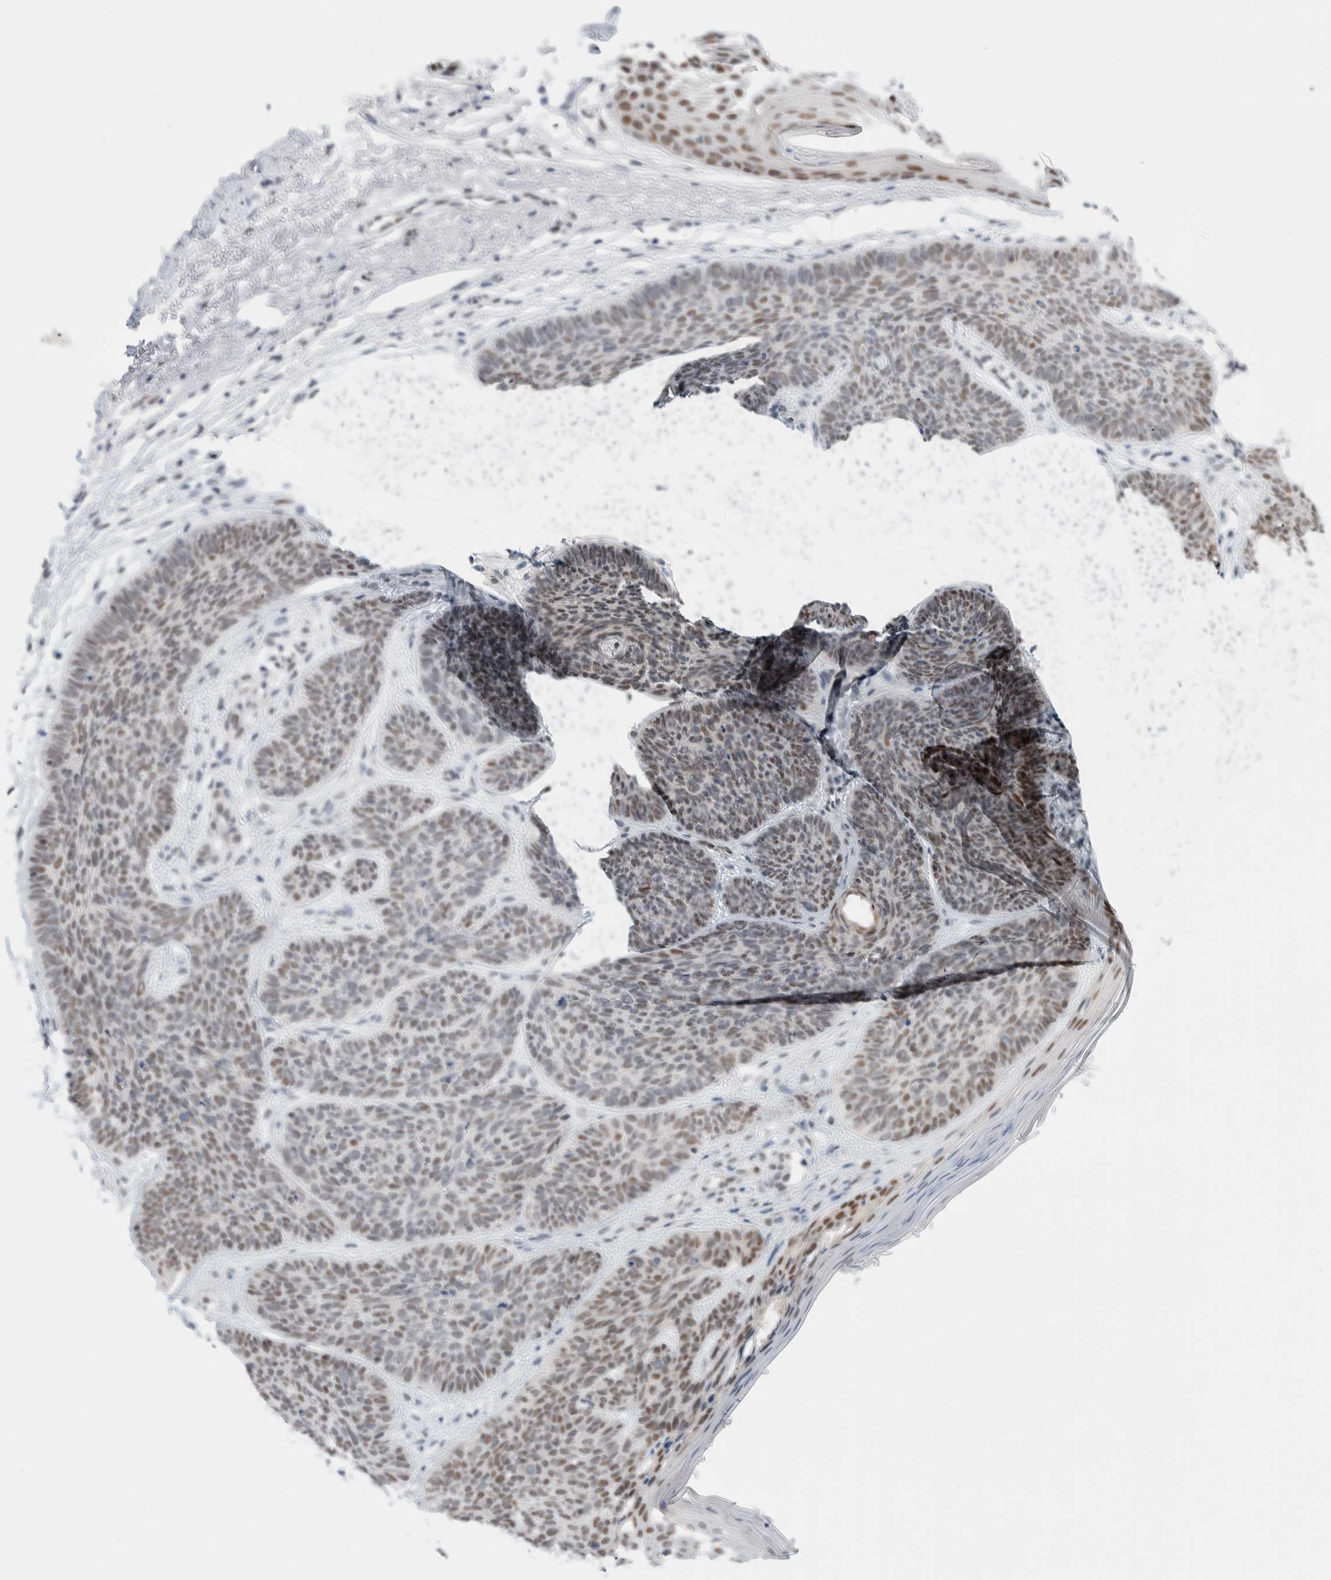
{"staining": {"intensity": "moderate", "quantity": "<25%", "location": "nuclear"}, "tissue": "skin cancer", "cell_type": "Tumor cells", "image_type": "cancer", "snomed": [{"axis": "morphology", "description": "Basal cell carcinoma"}, {"axis": "topography", "description": "Skin"}], "caption": "Protein analysis of skin cancer (basal cell carcinoma) tissue displays moderate nuclear expression in about <25% of tumor cells.", "gene": "PRMT1", "patient": {"sex": "female", "age": 70}}